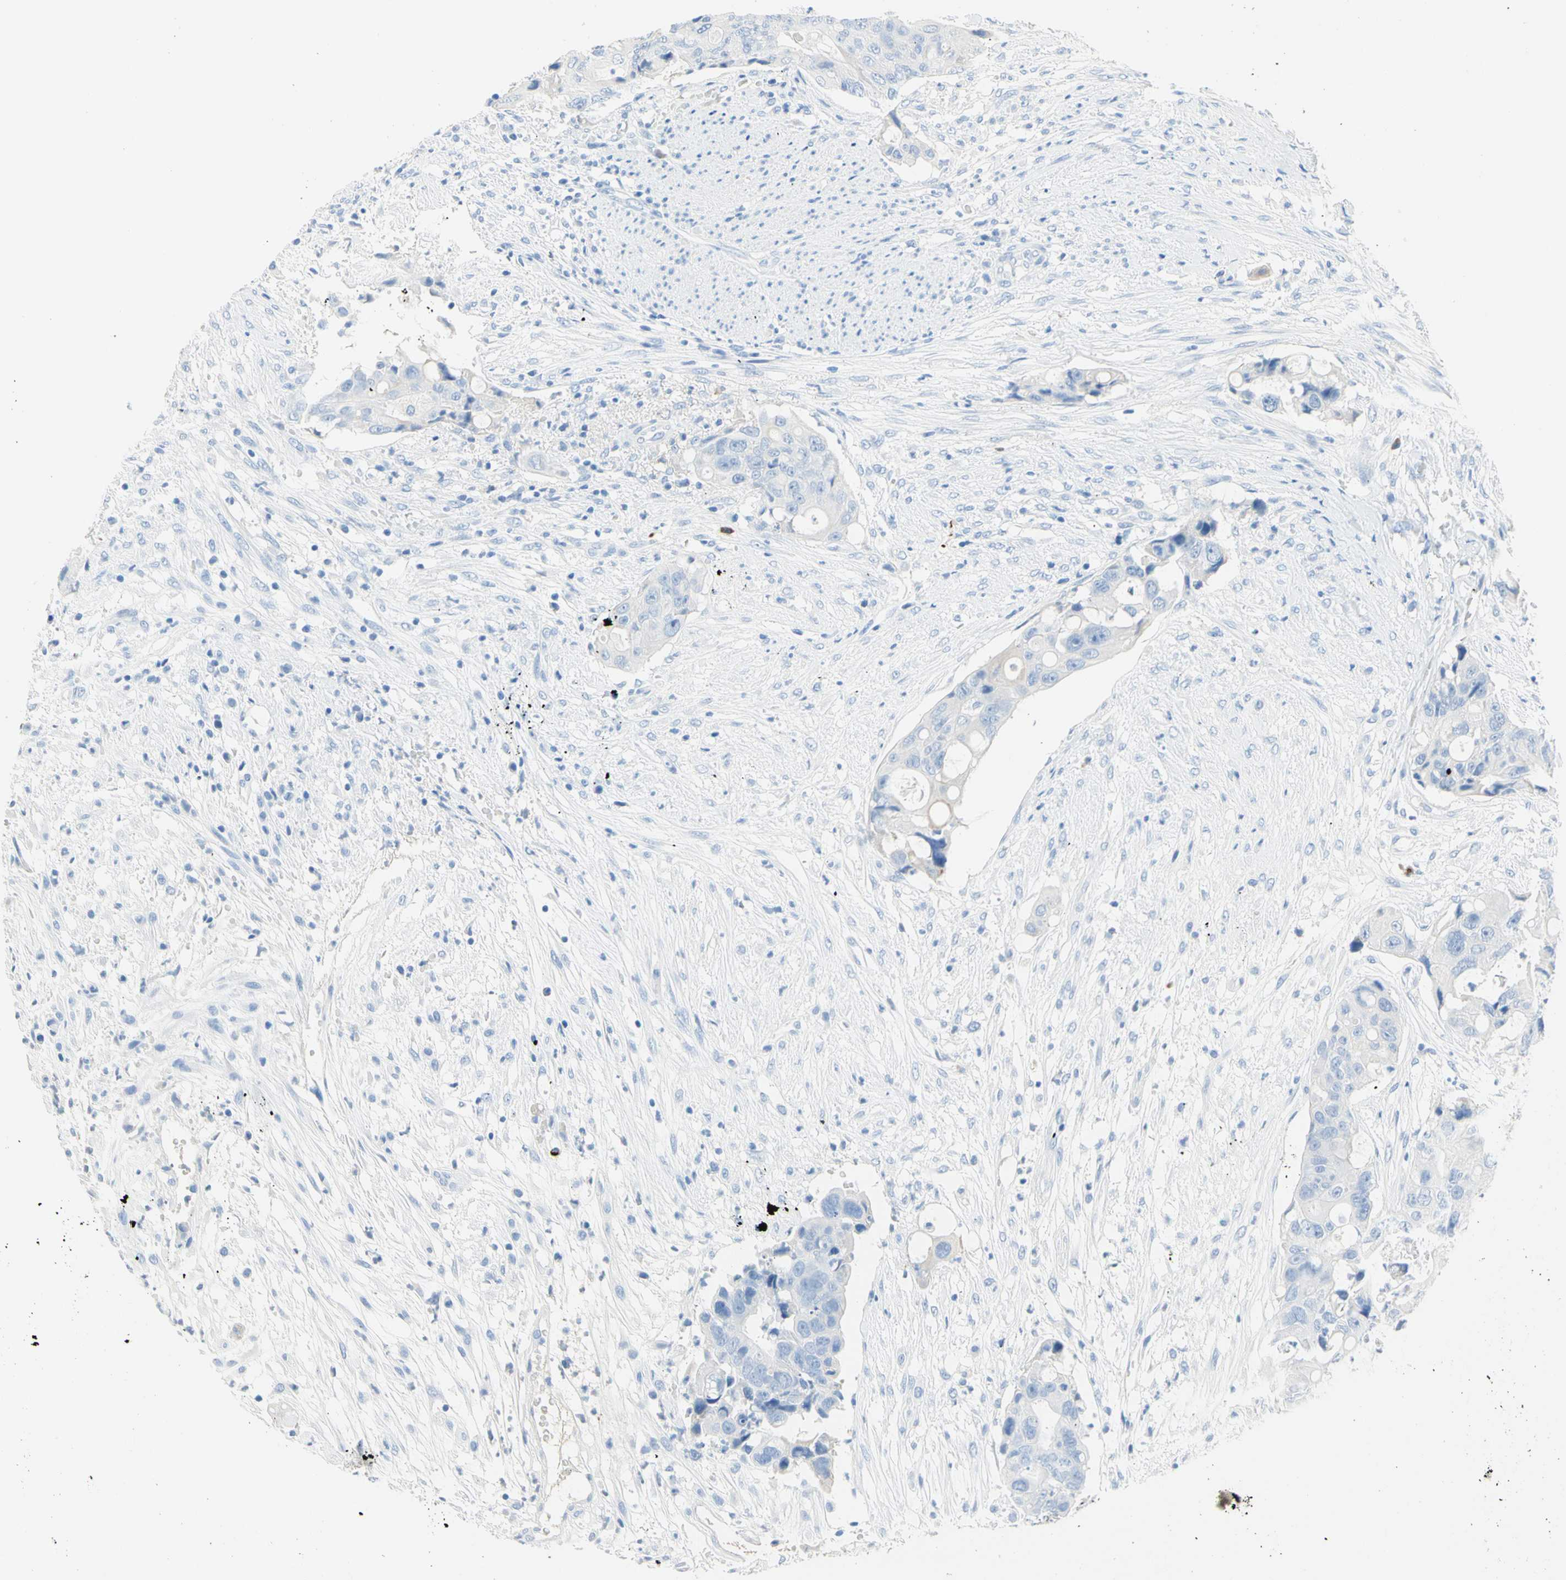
{"staining": {"intensity": "negative", "quantity": "none", "location": "none"}, "tissue": "colorectal cancer", "cell_type": "Tumor cells", "image_type": "cancer", "snomed": [{"axis": "morphology", "description": "Adenocarcinoma, NOS"}, {"axis": "topography", "description": "Colon"}], "caption": "There is no significant positivity in tumor cells of colorectal adenocarcinoma. (DAB (3,3'-diaminobenzidine) immunohistochemistry visualized using brightfield microscopy, high magnification).", "gene": "IL6ST", "patient": {"sex": "female", "age": 57}}